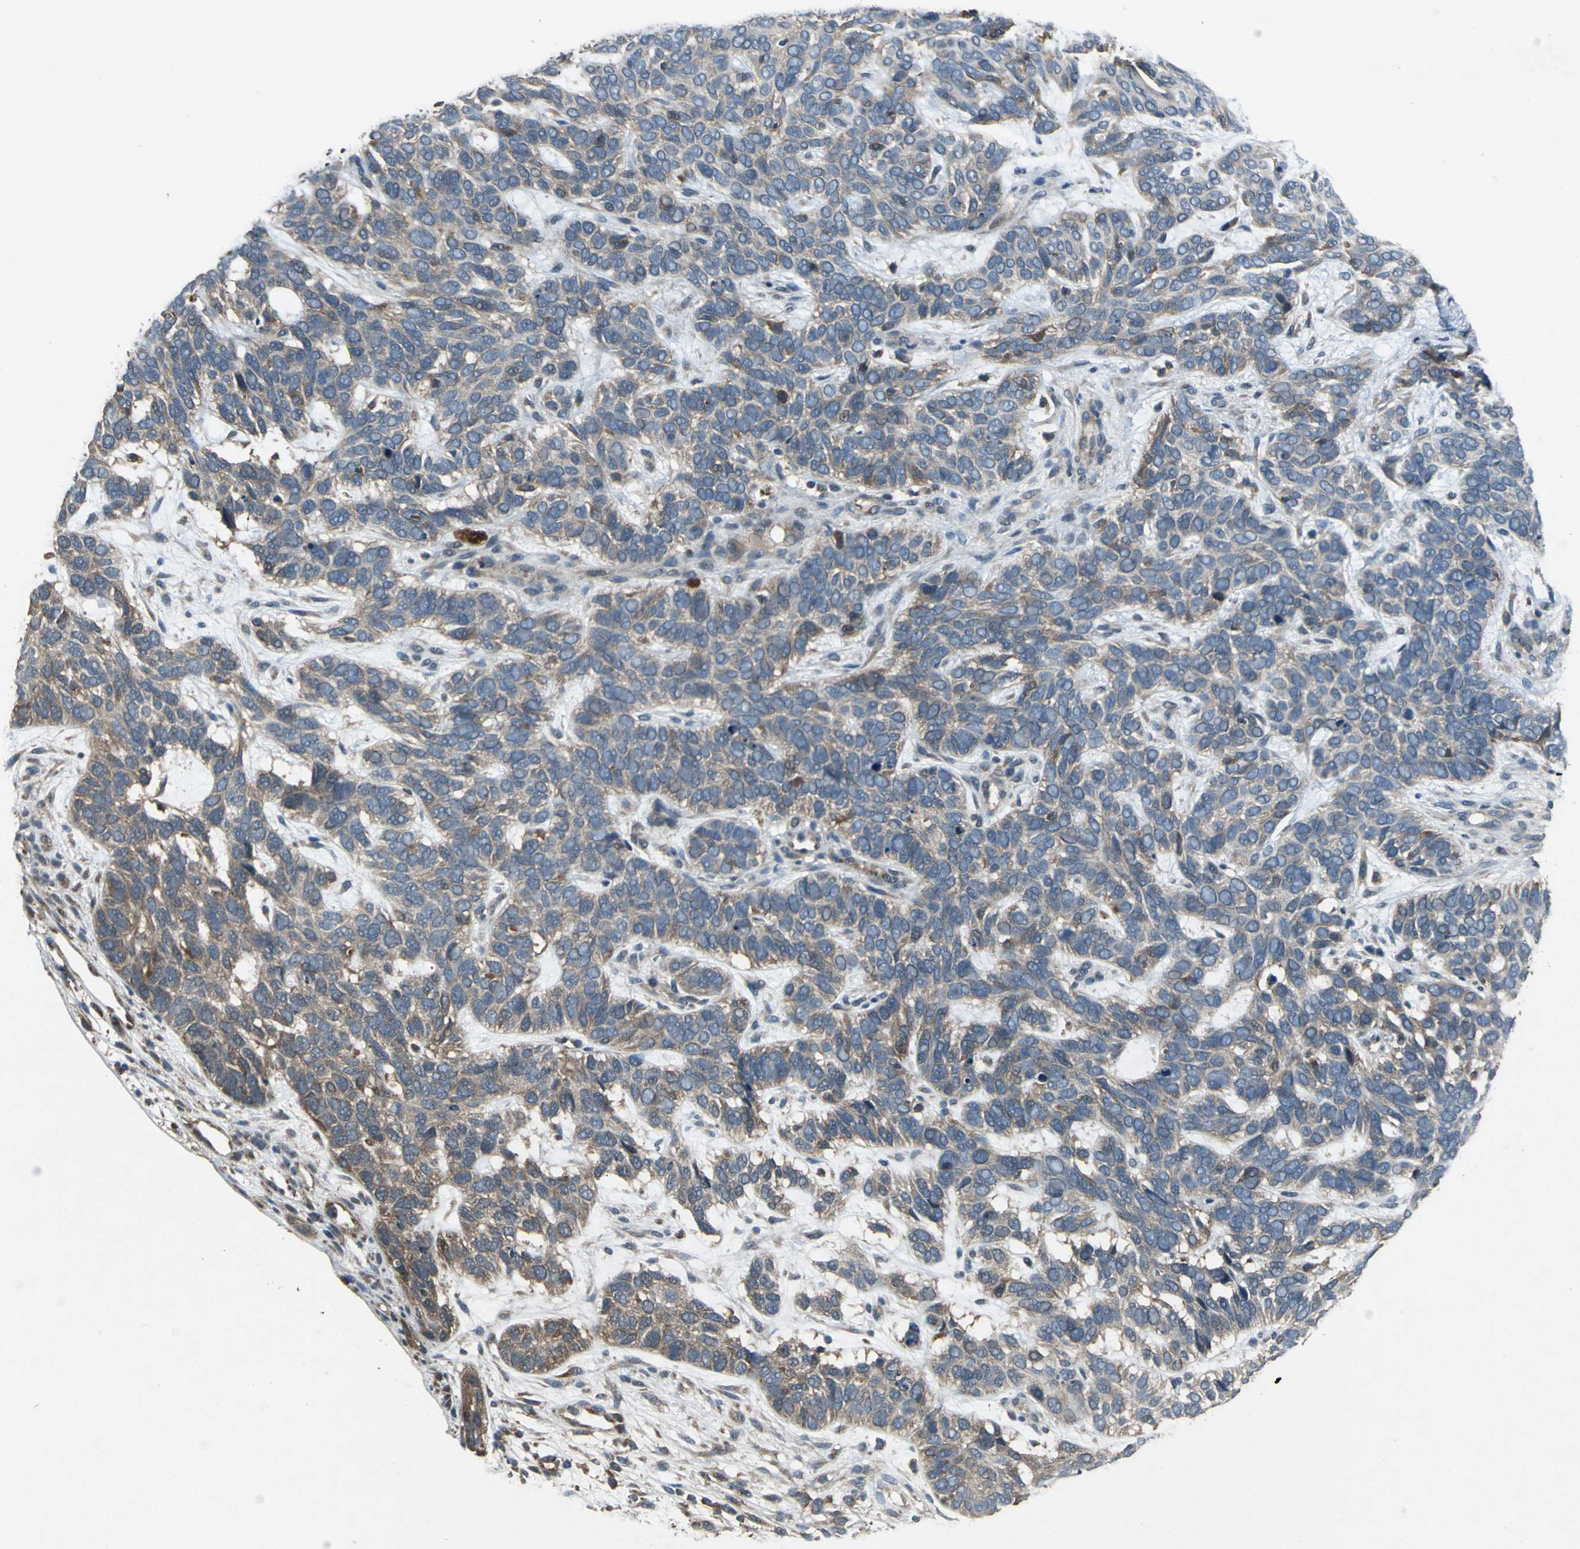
{"staining": {"intensity": "moderate", "quantity": ">75%", "location": "cytoplasmic/membranous"}, "tissue": "skin cancer", "cell_type": "Tumor cells", "image_type": "cancer", "snomed": [{"axis": "morphology", "description": "Basal cell carcinoma"}, {"axis": "topography", "description": "Skin"}], "caption": "This photomicrograph reveals immunohistochemistry (IHC) staining of skin cancer, with medium moderate cytoplasmic/membranous staining in approximately >75% of tumor cells.", "gene": "ZNF608", "patient": {"sex": "male", "age": 87}}